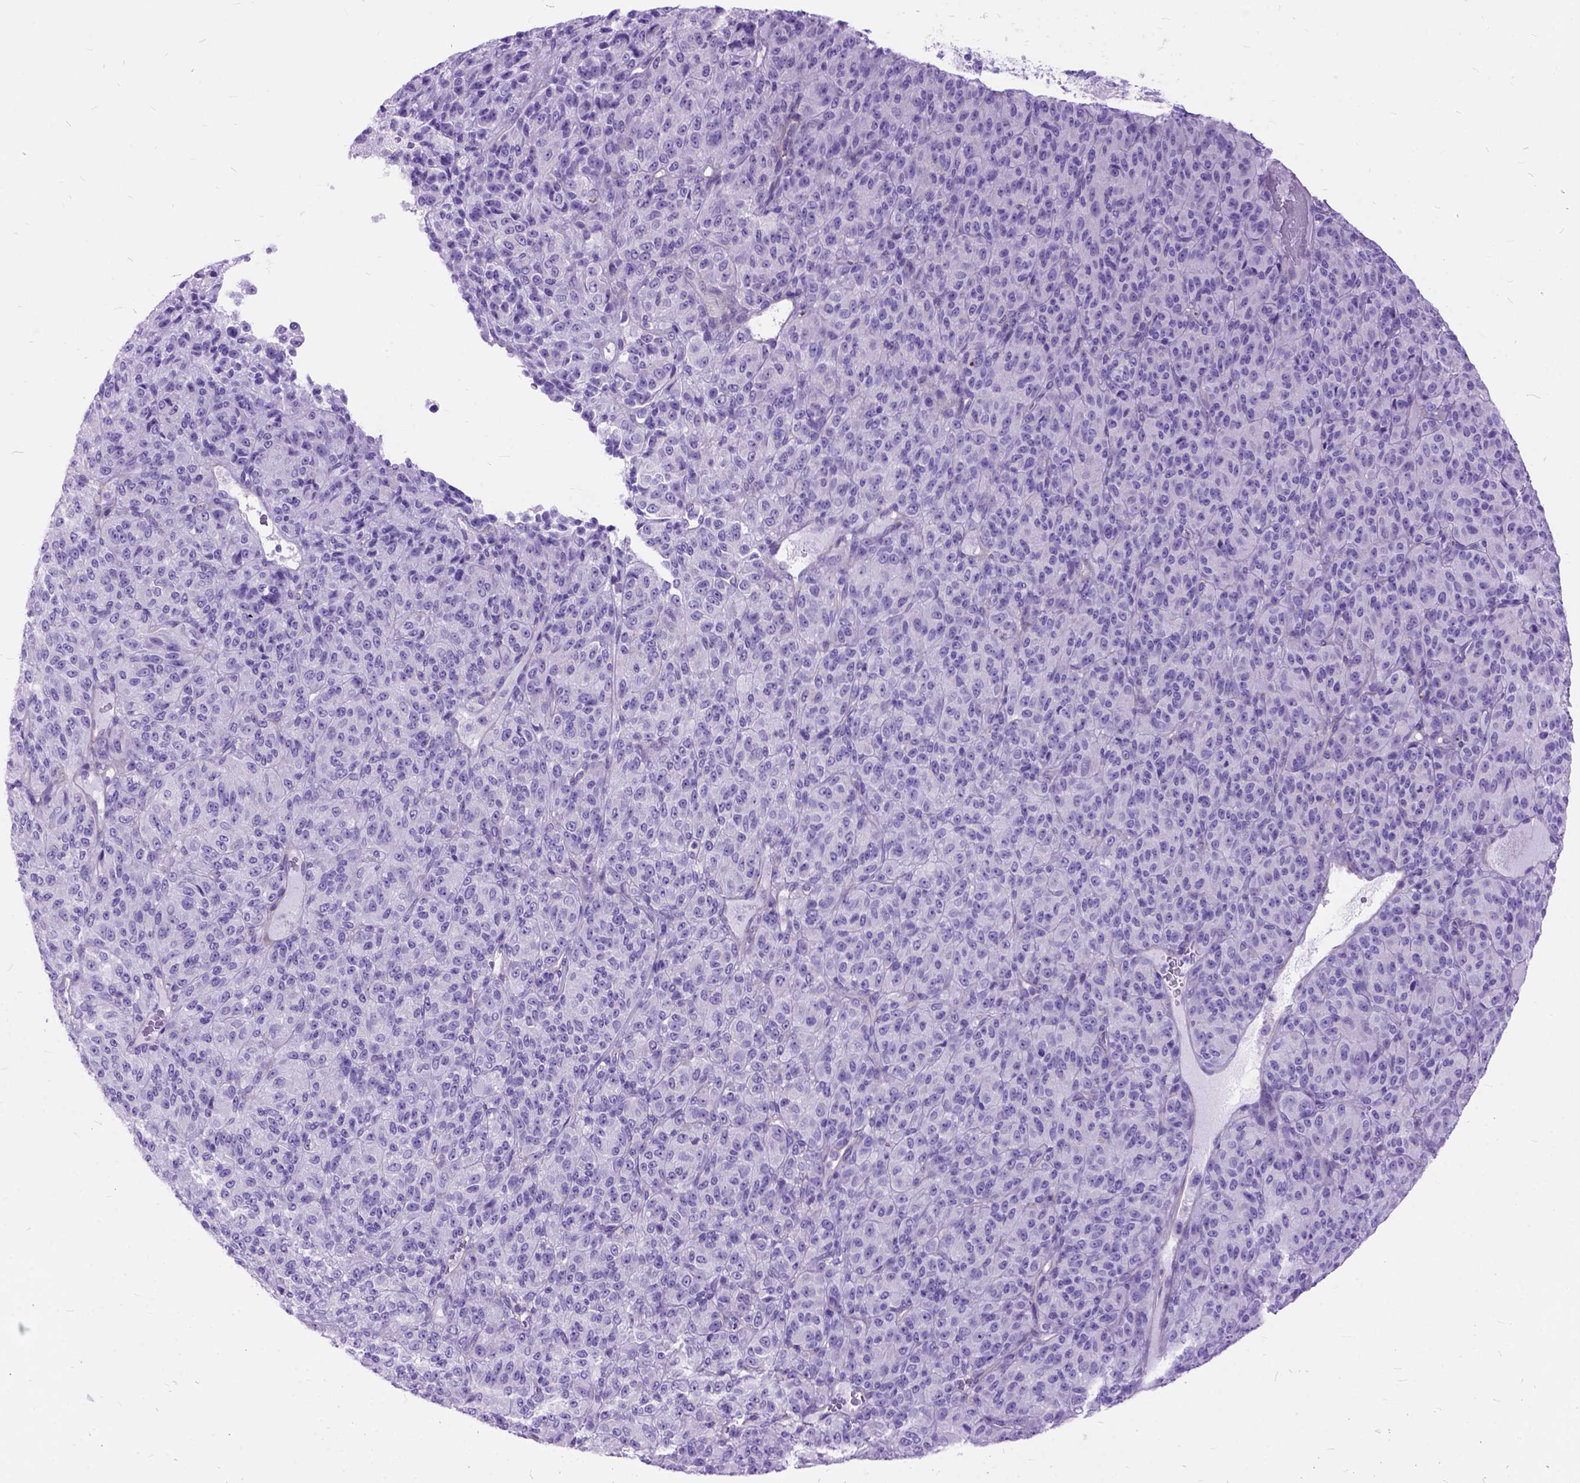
{"staining": {"intensity": "negative", "quantity": "none", "location": "none"}, "tissue": "melanoma", "cell_type": "Tumor cells", "image_type": "cancer", "snomed": [{"axis": "morphology", "description": "Malignant melanoma, Metastatic site"}, {"axis": "topography", "description": "Brain"}], "caption": "An immunohistochemistry (IHC) image of melanoma is shown. There is no staining in tumor cells of melanoma. (DAB (3,3'-diaminobenzidine) IHC, high magnification).", "gene": "ARL9", "patient": {"sex": "female", "age": 56}}